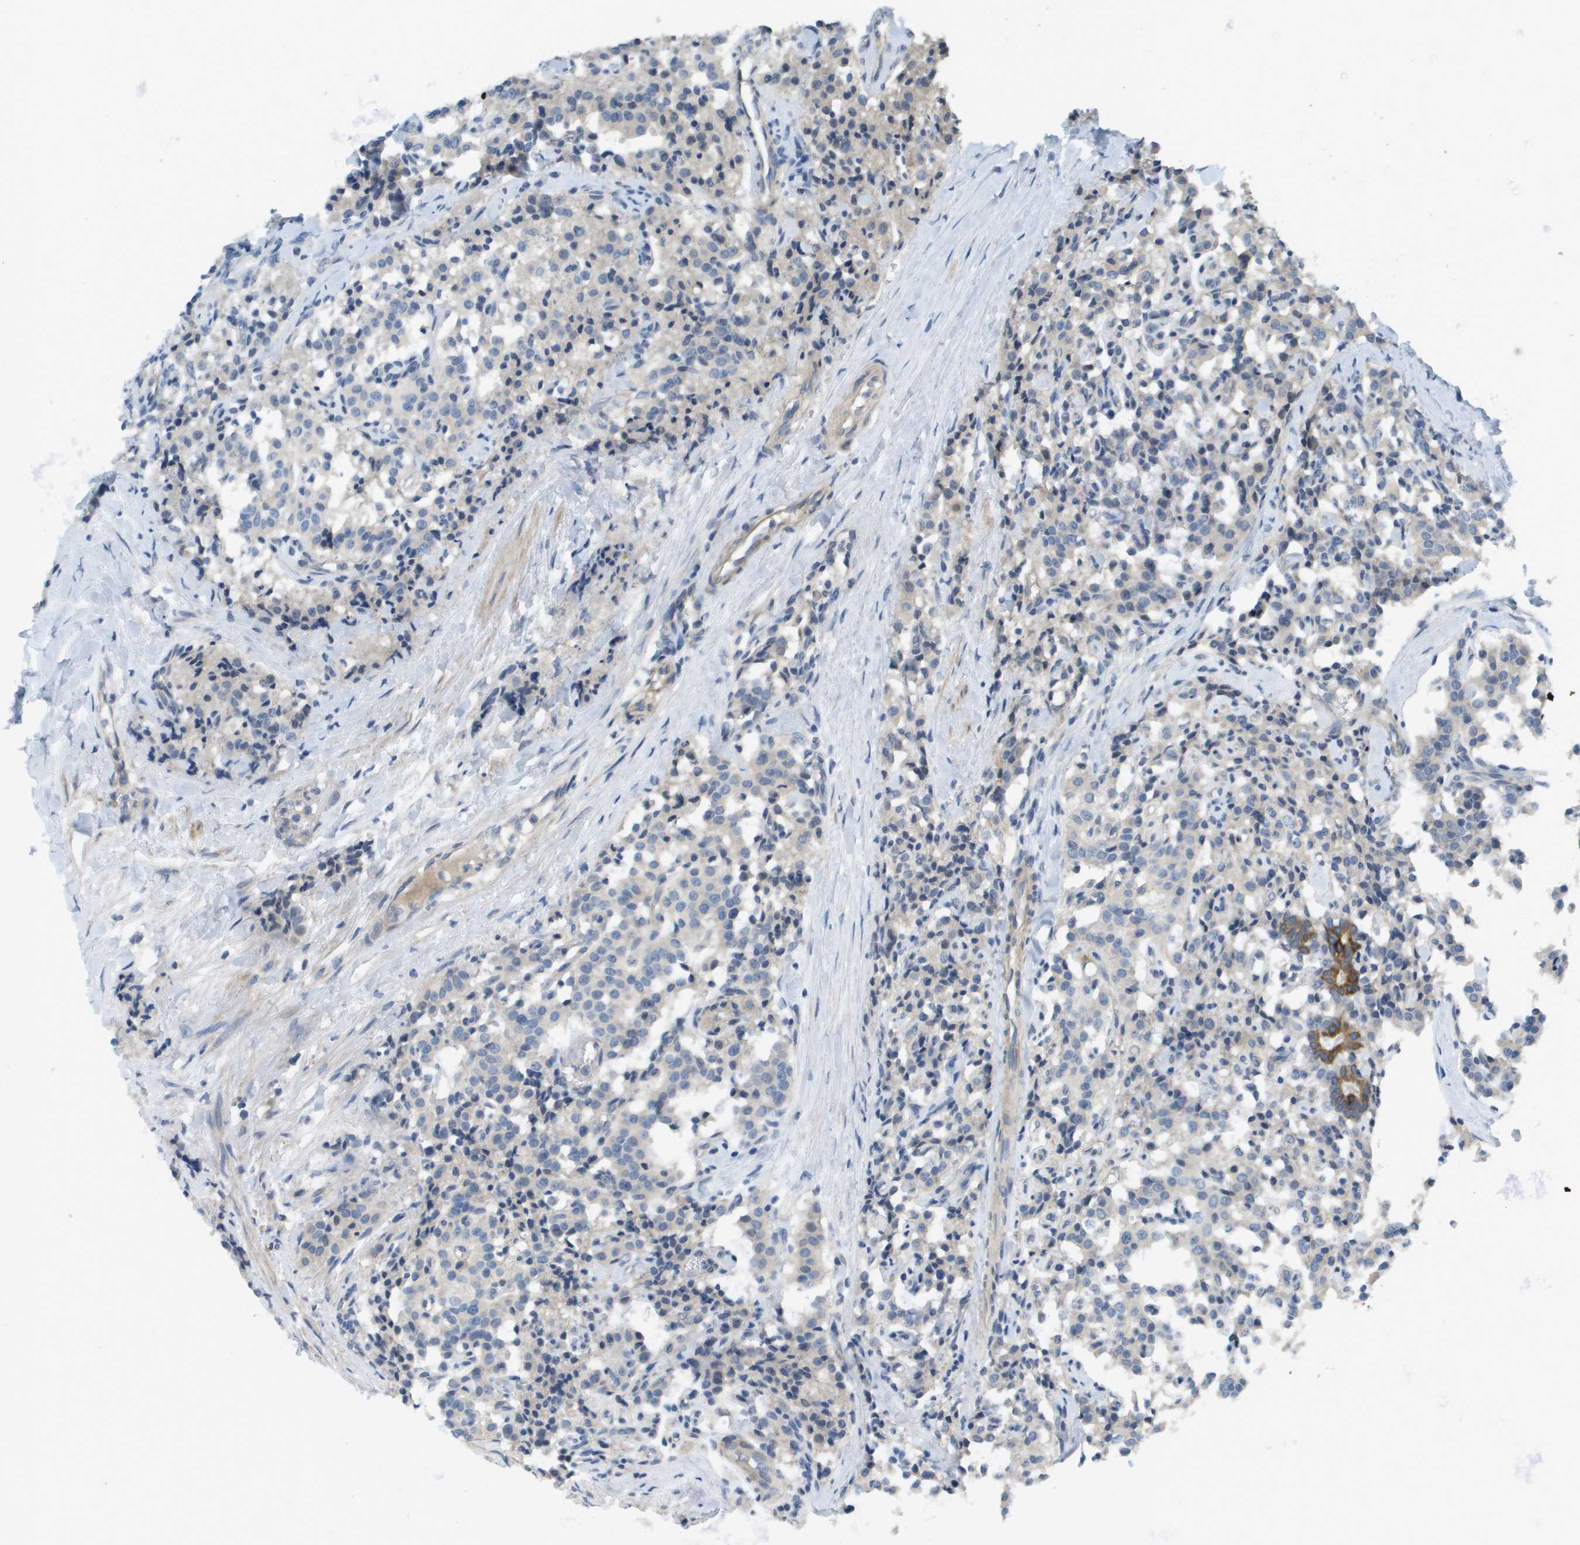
{"staining": {"intensity": "weak", "quantity": "<25%", "location": "cytoplasmic/membranous"}, "tissue": "carcinoid", "cell_type": "Tumor cells", "image_type": "cancer", "snomed": [{"axis": "morphology", "description": "Carcinoid, malignant, NOS"}, {"axis": "topography", "description": "Lung"}], "caption": "Carcinoid was stained to show a protein in brown. There is no significant positivity in tumor cells. (Brightfield microscopy of DAB immunohistochemistry (IHC) at high magnification).", "gene": "KRT23", "patient": {"sex": "male", "age": 30}}